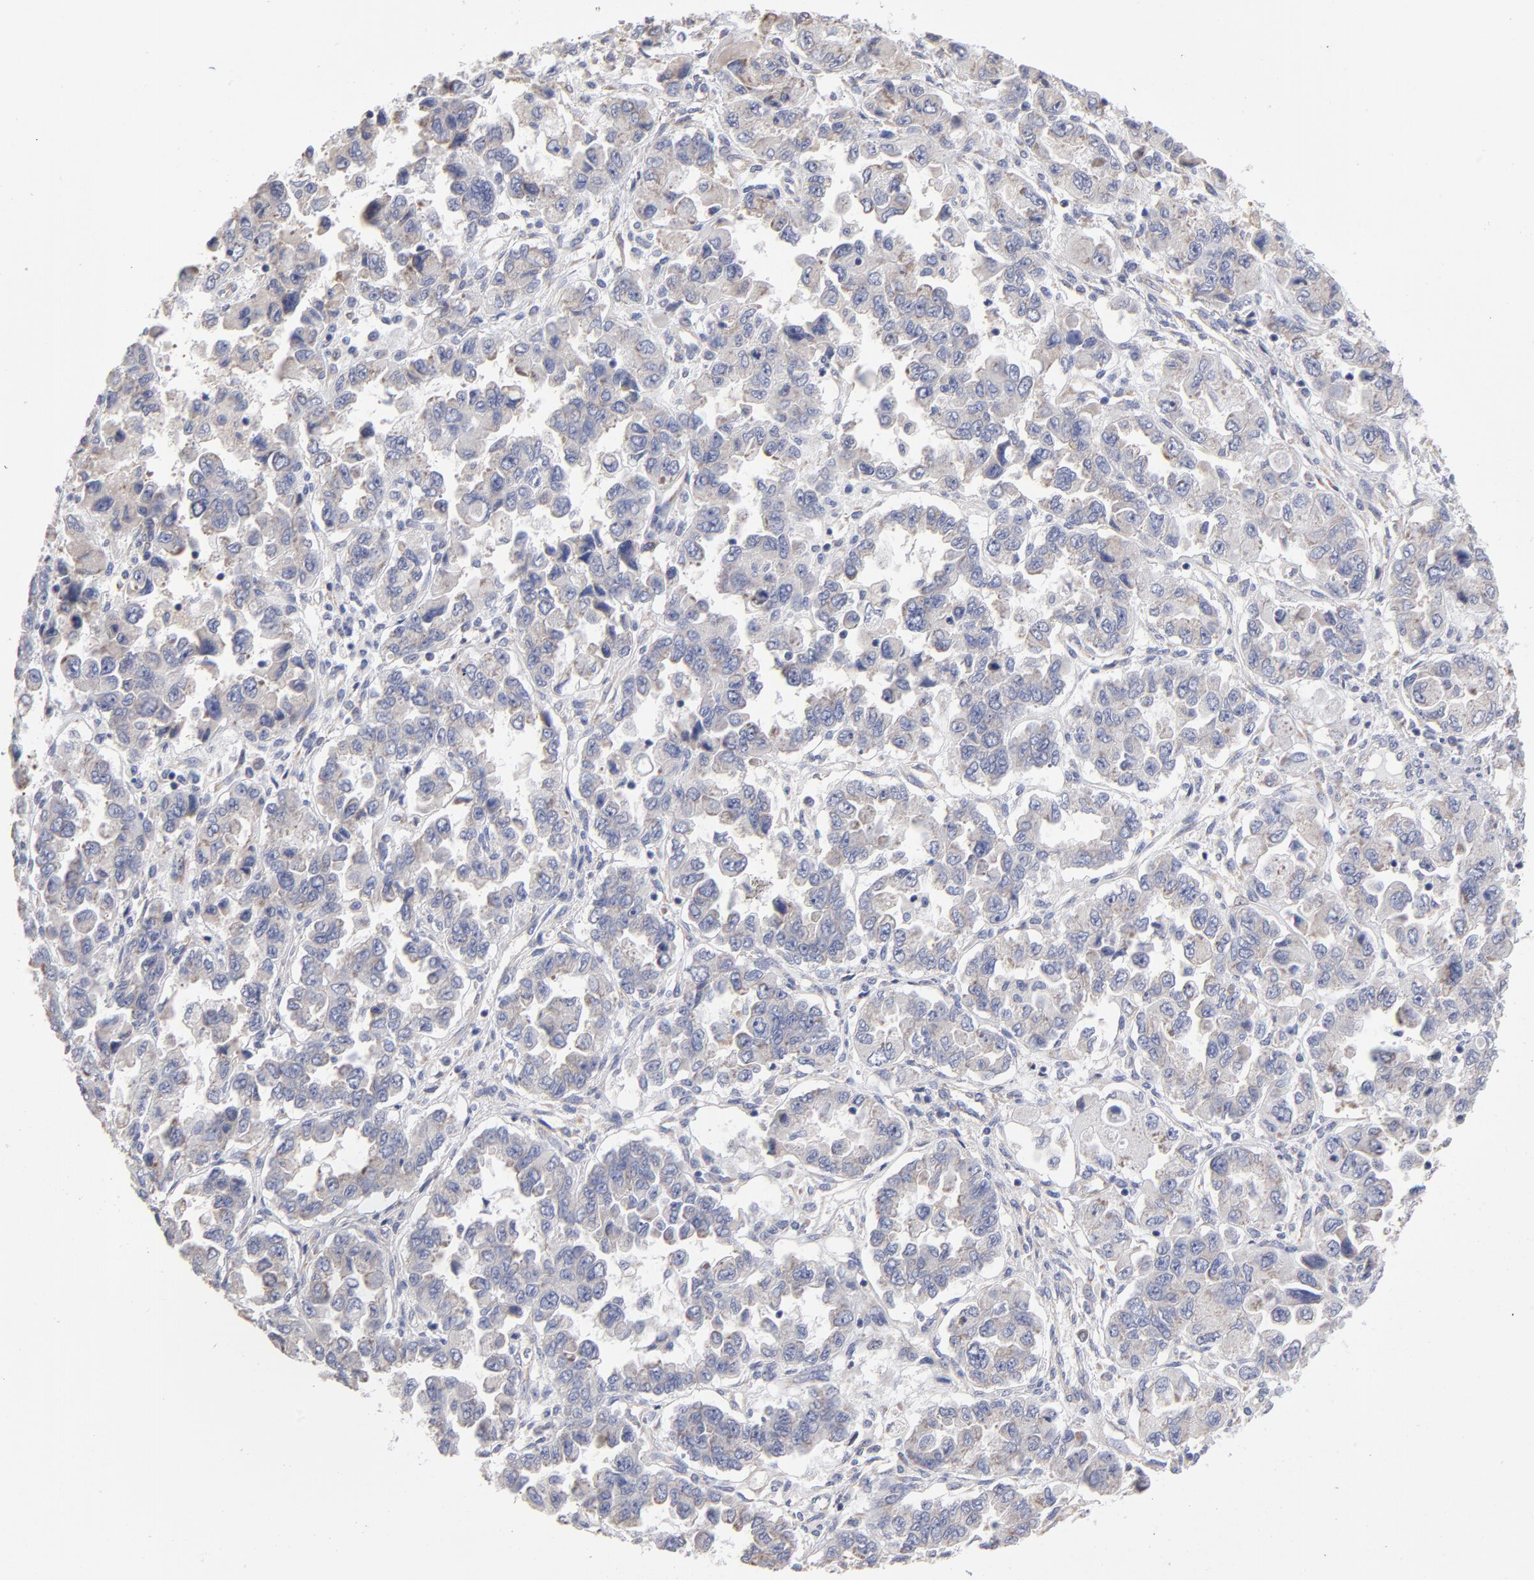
{"staining": {"intensity": "weak", "quantity": "25%-75%", "location": "cytoplasmic/membranous"}, "tissue": "ovarian cancer", "cell_type": "Tumor cells", "image_type": "cancer", "snomed": [{"axis": "morphology", "description": "Cystadenocarcinoma, serous, NOS"}, {"axis": "topography", "description": "Ovary"}], "caption": "Ovarian cancer stained with a brown dye reveals weak cytoplasmic/membranous positive expression in about 25%-75% of tumor cells.", "gene": "RPL3", "patient": {"sex": "female", "age": 84}}